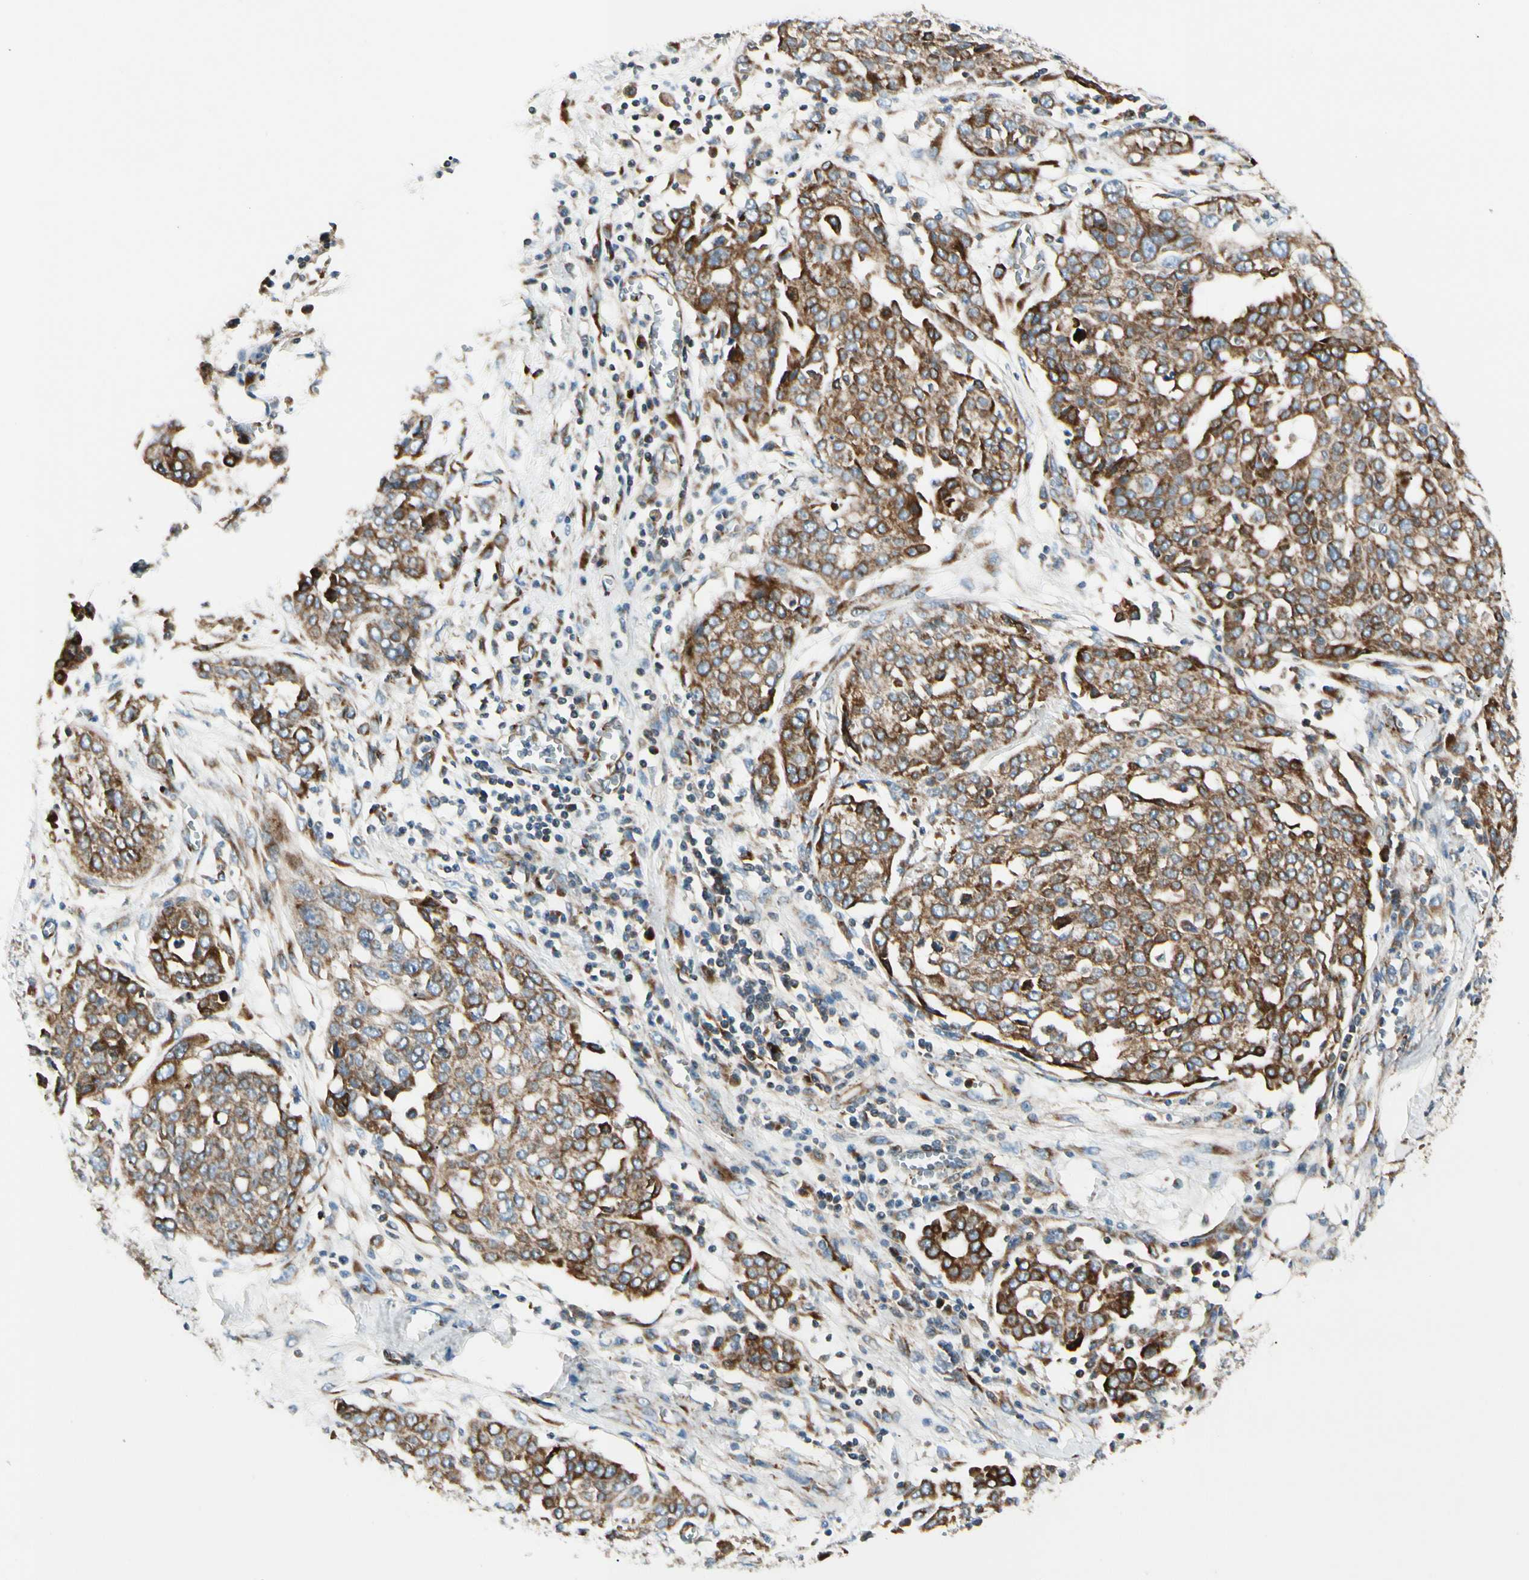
{"staining": {"intensity": "moderate", "quantity": ">75%", "location": "cytoplasmic/membranous"}, "tissue": "ovarian cancer", "cell_type": "Tumor cells", "image_type": "cancer", "snomed": [{"axis": "morphology", "description": "Cystadenocarcinoma, serous, NOS"}, {"axis": "topography", "description": "Soft tissue"}, {"axis": "topography", "description": "Ovary"}], "caption": "Protein expression analysis of ovarian cancer shows moderate cytoplasmic/membranous staining in approximately >75% of tumor cells.", "gene": "MRPL9", "patient": {"sex": "female", "age": 57}}